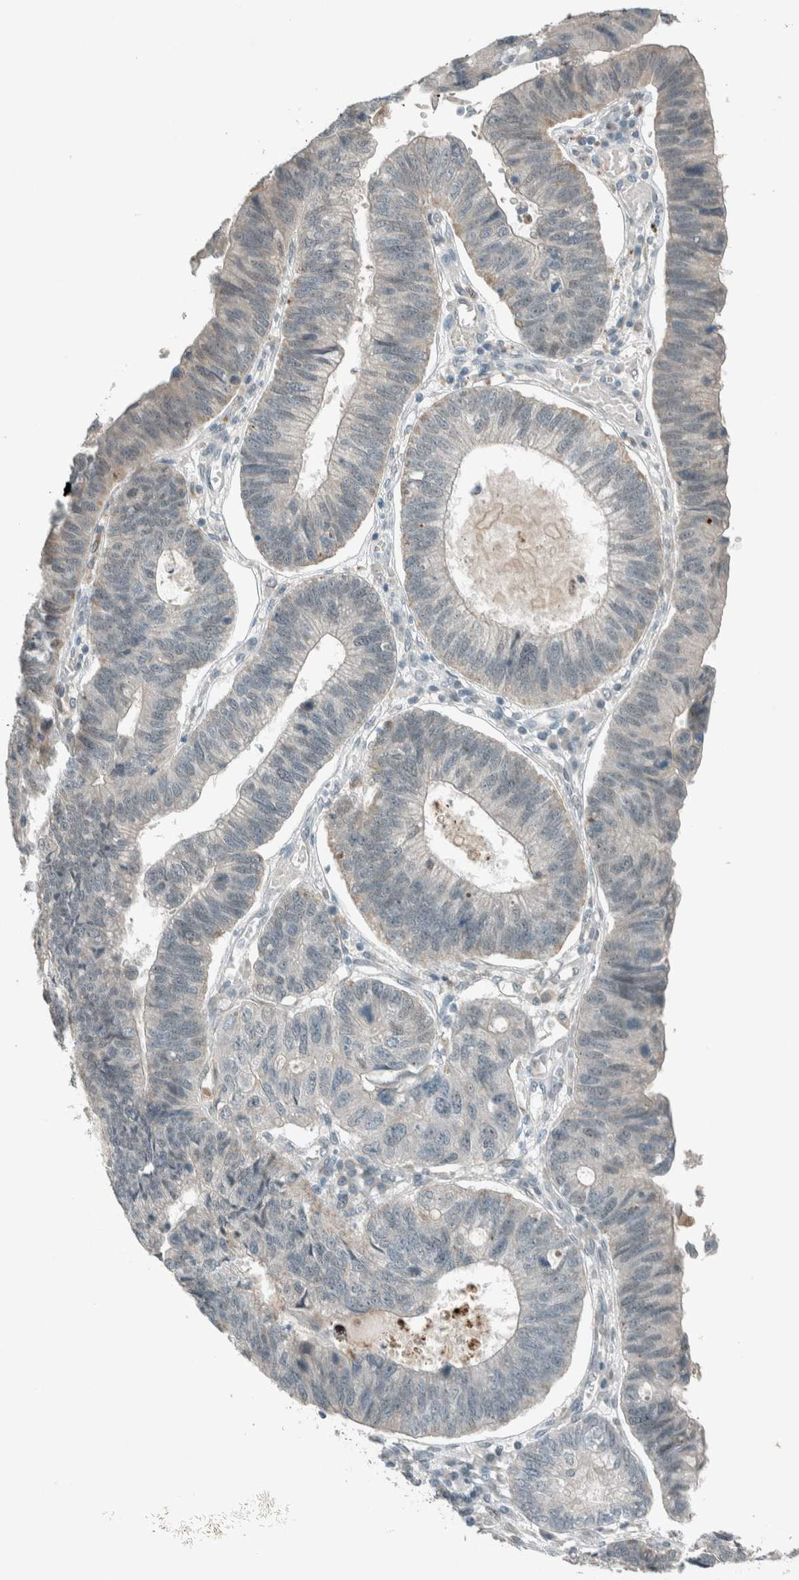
{"staining": {"intensity": "negative", "quantity": "none", "location": "none"}, "tissue": "stomach cancer", "cell_type": "Tumor cells", "image_type": "cancer", "snomed": [{"axis": "morphology", "description": "Adenocarcinoma, NOS"}, {"axis": "topography", "description": "Stomach"}], "caption": "Stomach cancer (adenocarcinoma) was stained to show a protein in brown. There is no significant expression in tumor cells.", "gene": "CERCAM", "patient": {"sex": "male", "age": 59}}